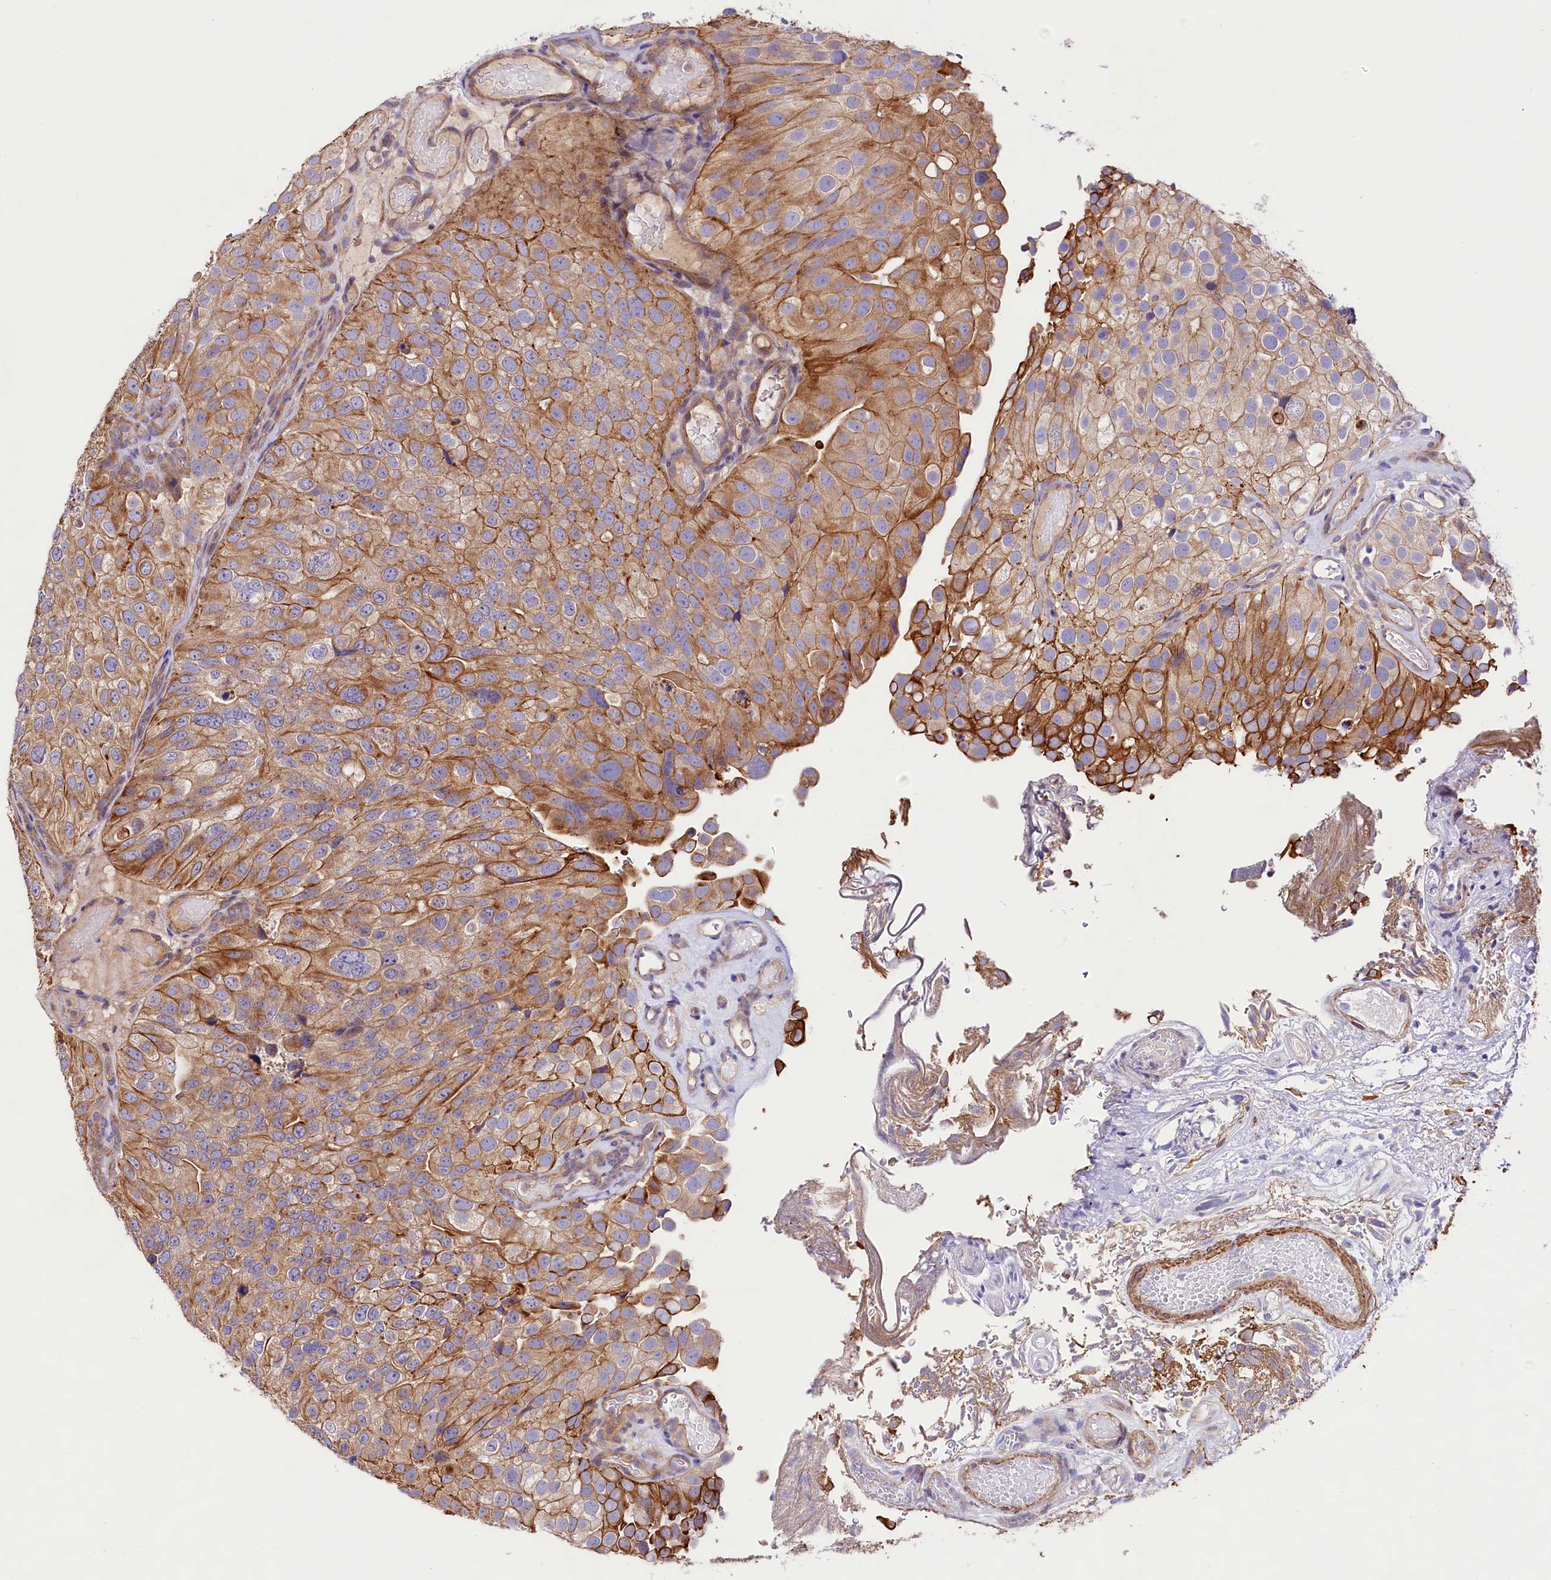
{"staining": {"intensity": "moderate", "quantity": ">75%", "location": "cytoplasmic/membranous"}, "tissue": "urothelial cancer", "cell_type": "Tumor cells", "image_type": "cancer", "snomed": [{"axis": "morphology", "description": "Urothelial carcinoma, Low grade"}, {"axis": "topography", "description": "Urinary bladder"}], "caption": "Immunohistochemical staining of low-grade urothelial carcinoma demonstrates moderate cytoplasmic/membranous protein expression in about >75% of tumor cells.", "gene": "VPS11", "patient": {"sex": "male", "age": 78}}